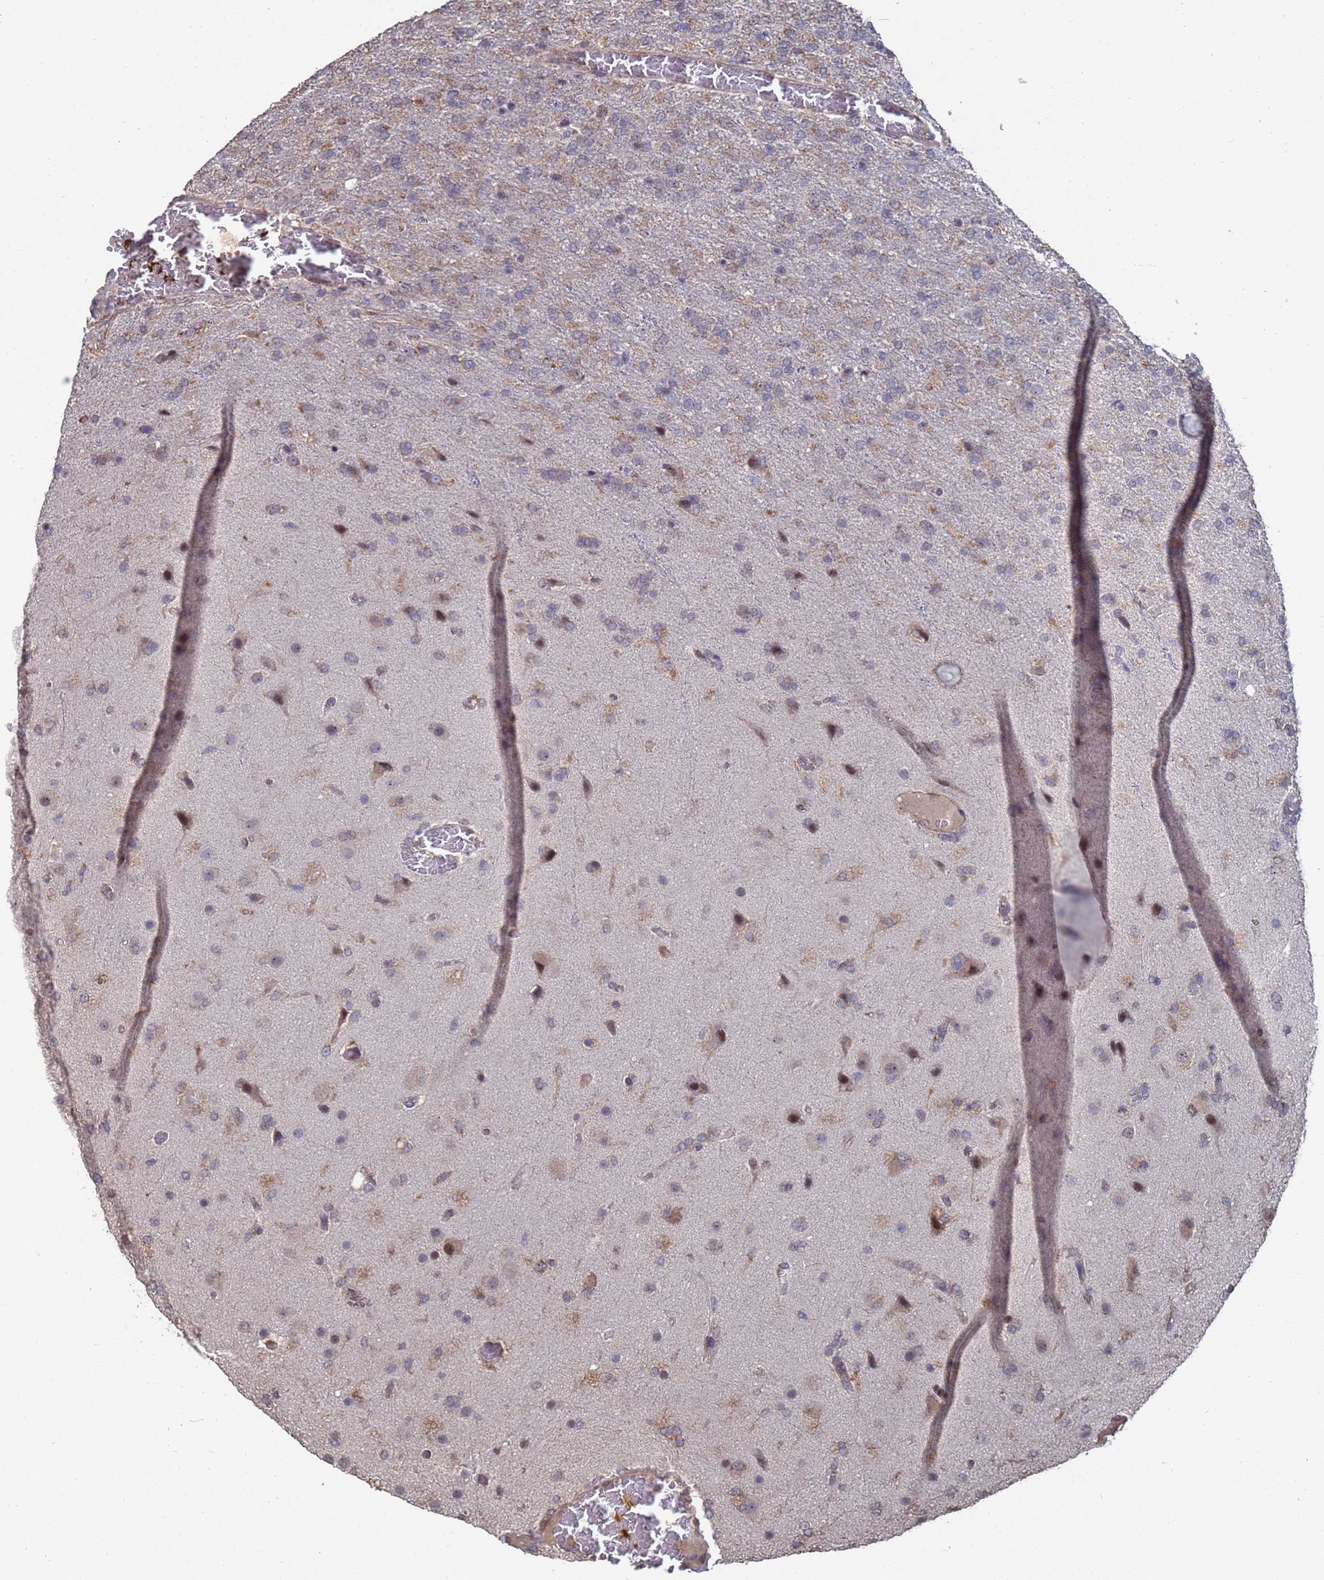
{"staining": {"intensity": "moderate", "quantity": "25%-75%", "location": "cytoplasmic/membranous"}, "tissue": "glioma", "cell_type": "Tumor cells", "image_type": "cancer", "snomed": [{"axis": "morphology", "description": "Glioma, malignant, High grade"}, {"axis": "topography", "description": "Brain"}], "caption": "An image of human glioma stained for a protein reveals moderate cytoplasmic/membranous brown staining in tumor cells.", "gene": "CFAP119", "patient": {"sex": "female", "age": 74}}